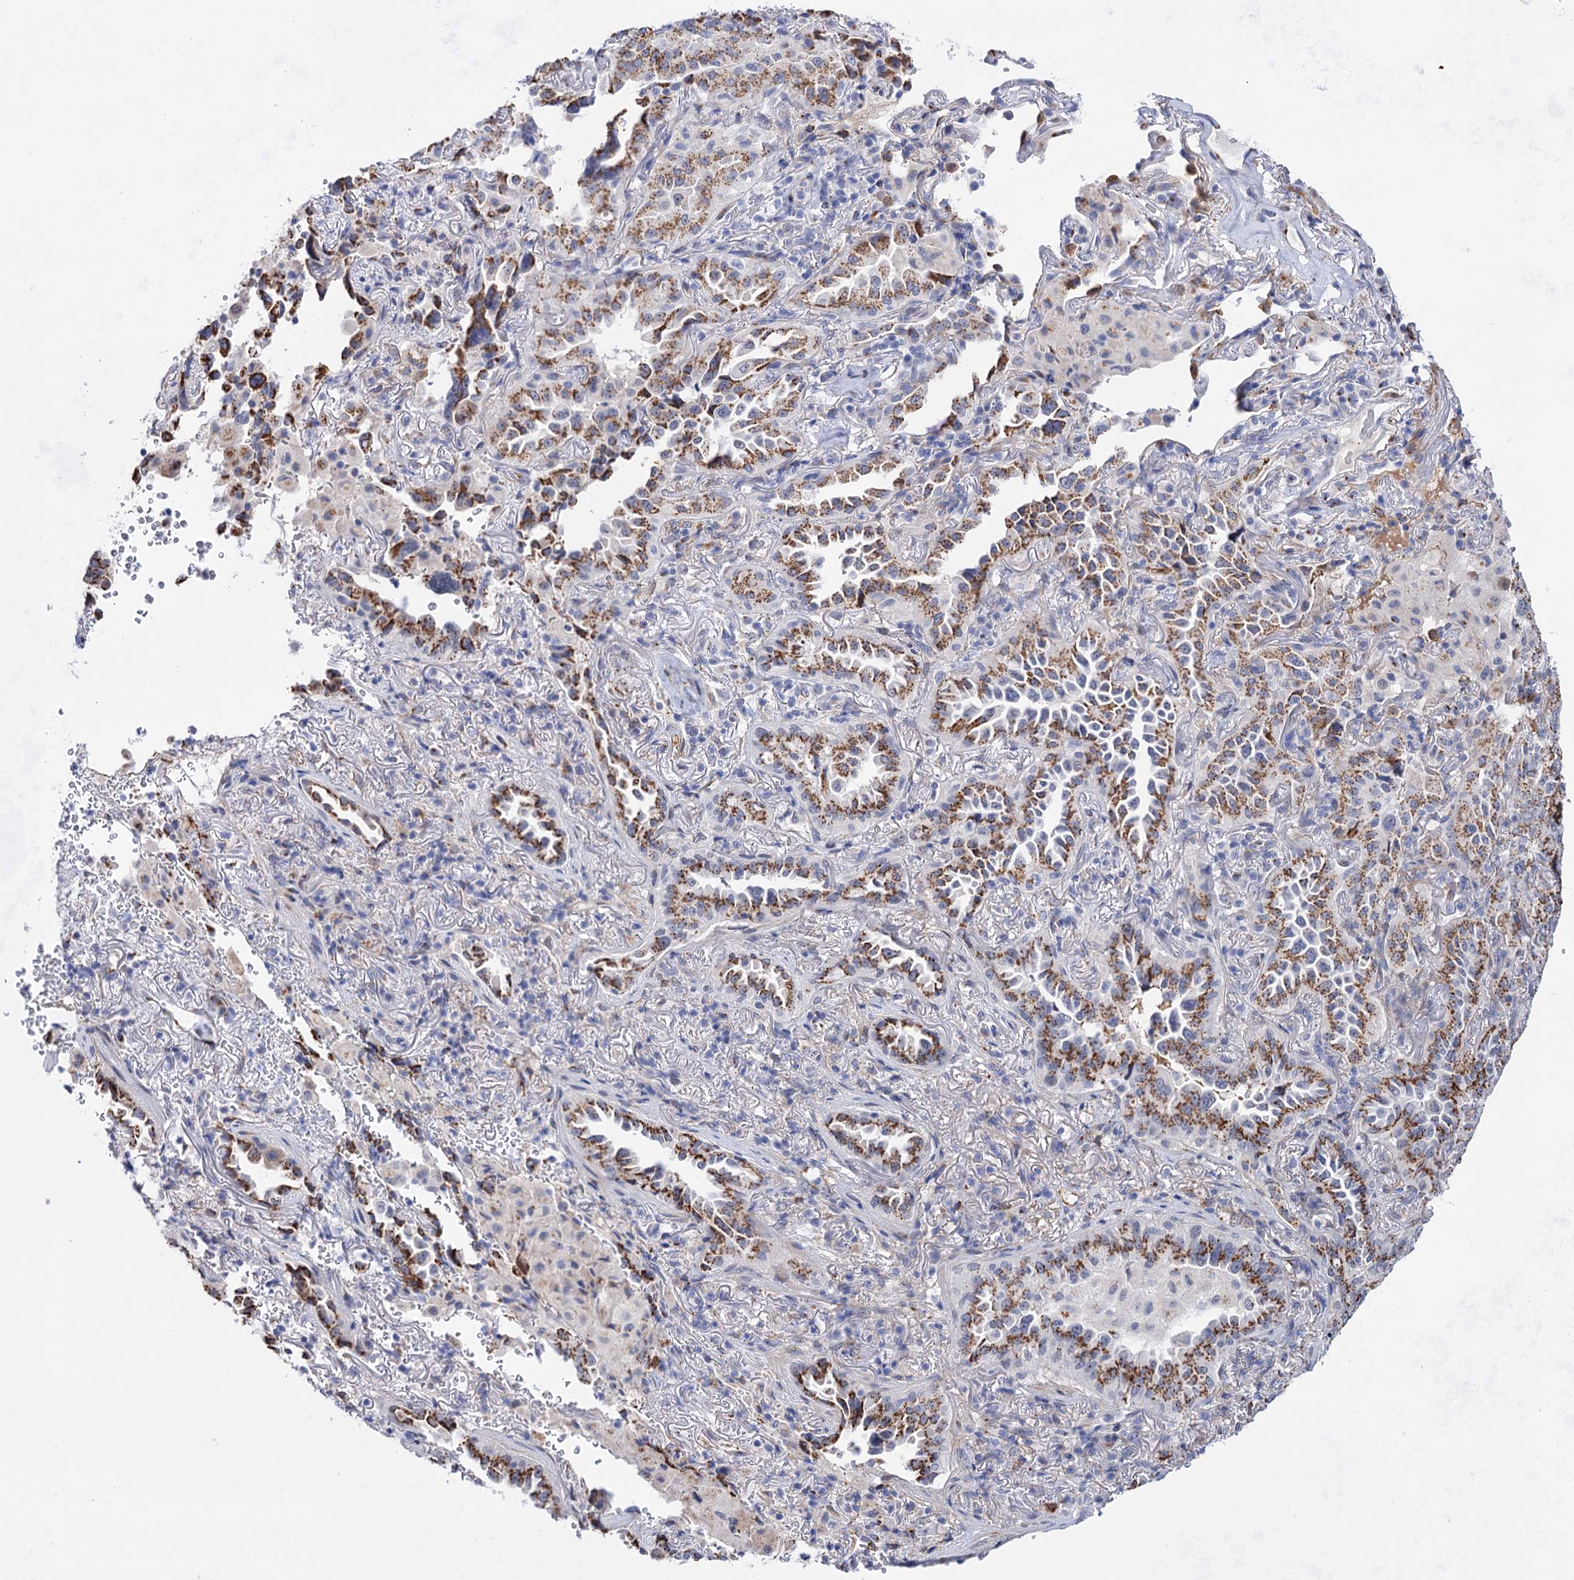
{"staining": {"intensity": "strong", "quantity": ">75%", "location": "cytoplasmic/membranous"}, "tissue": "lung cancer", "cell_type": "Tumor cells", "image_type": "cancer", "snomed": [{"axis": "morphology", "description": "Adenocarcinoma, NOS"}, {"axis": "topography", "description": "Lung"}], "caption": "Human lung cancer (adenocarcinoma) stained for a protein (brown) demonstrates strong cytoplasmic/membranous positive staining in approximately >75% of tumor cells.", "gene": "C11orf96", "patient": {"sex": "female", "age": 69}}